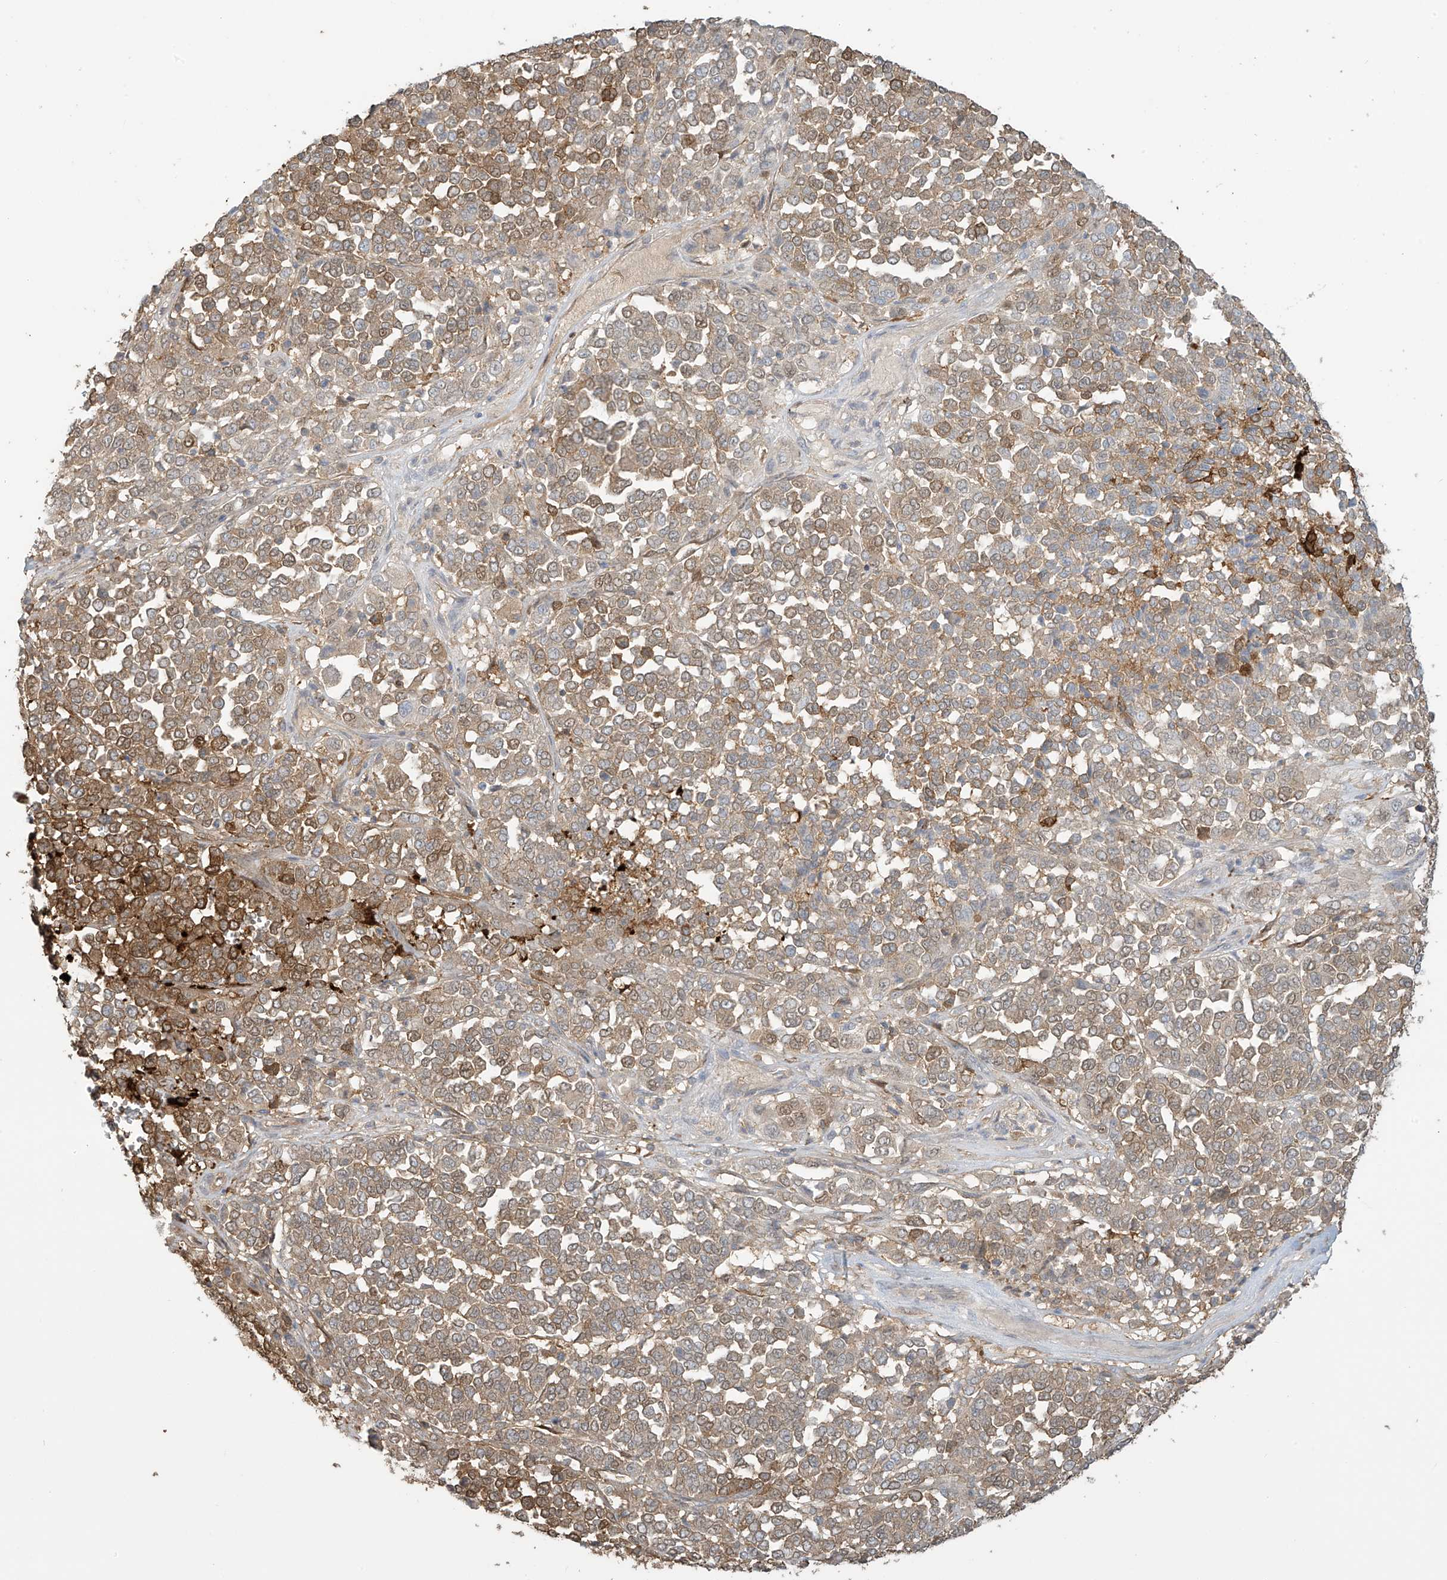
{"staining": {"intensity": "moderate", "quantity": ">75%", "location": "cytoplasmic/membranous"}, "tissue": "melanoma", "cell_type": "Tumor cells", "image_type": "cancer", "snomed": [{"axis": "morphology", "description": "Malignant melanoma, Metastatic site"}, {"axis": "topography", "description": "Pancreas"}], "caption": "Moderate cytoplasmic/membranous protein staining is identified in about >75% of tumor cells in malignant melanoma (metastatic site). (DAB (3,3'-diaminobenzidine) IHC, brown staining for protein, blue staining for nuclei).", "gene": "TAGAP", "patient": {"sex": "female", "age": 30}}